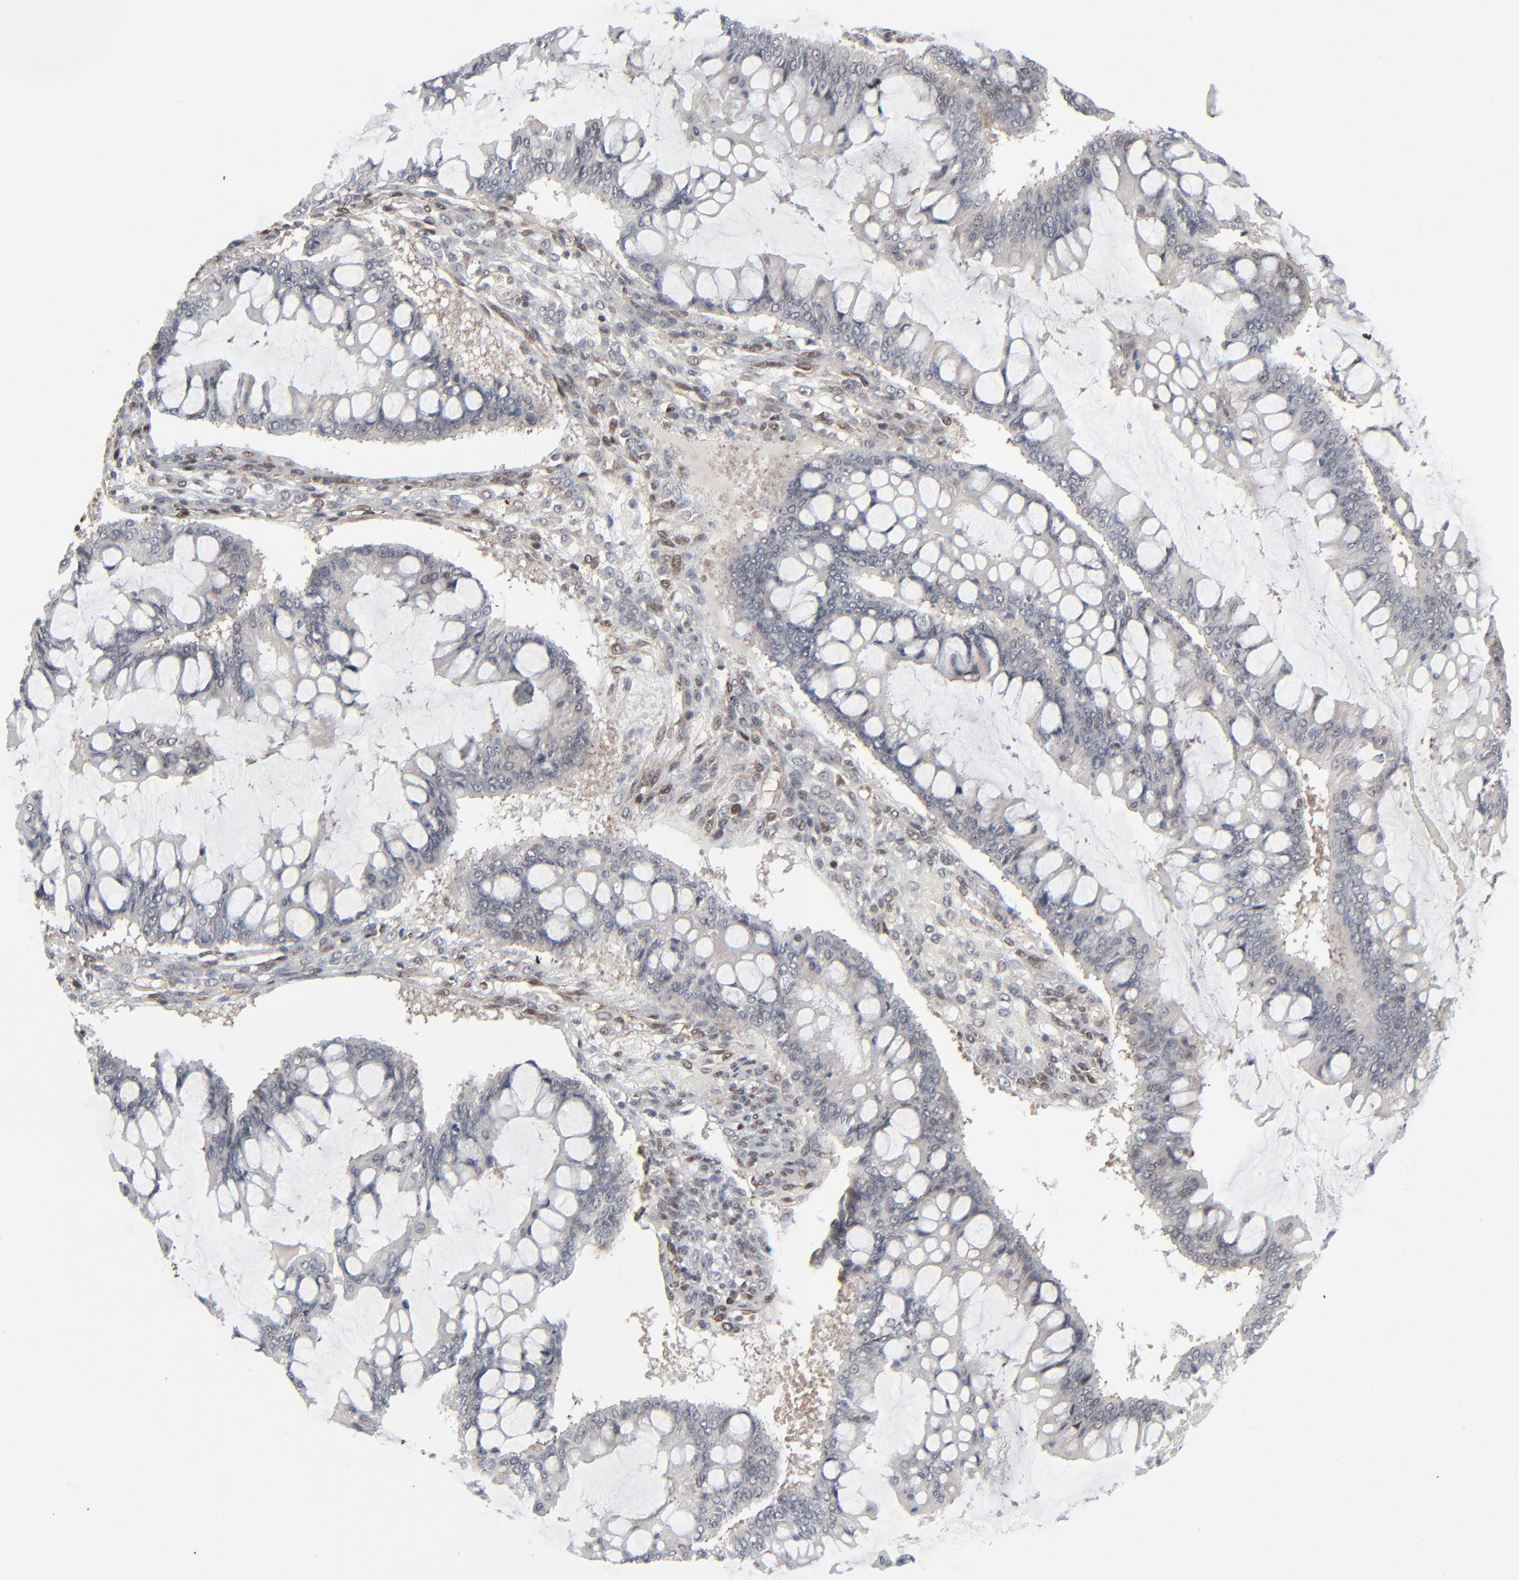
{"staining": {"intensity": "weak", "quantity": "25%-75%", "location": "cytoplasmic/membranous"}, "tissue": "ovarian cancer", "cell_type": "Tumor cells", "image_type": "cancer", "snomed": [{"axis": "morphology", "description": "Cystadenocarcinoma, mucinous, NOS"}, {"axis": "topography", "description": "Ovary"}], "caption": "Immunohistochemistry photomicrograph of neoplastic tissue: ovarian cancer (mucinous cystadenocarcinoma) stained using IHC shows low levels of weak protein expression localized specifically in the cytoplasmic/membranous of tumor cells, appearing as a cytoplasmic/membranous brown color.", "gene": "AKT1", "patient": {"sex": "female", "age": 73}}